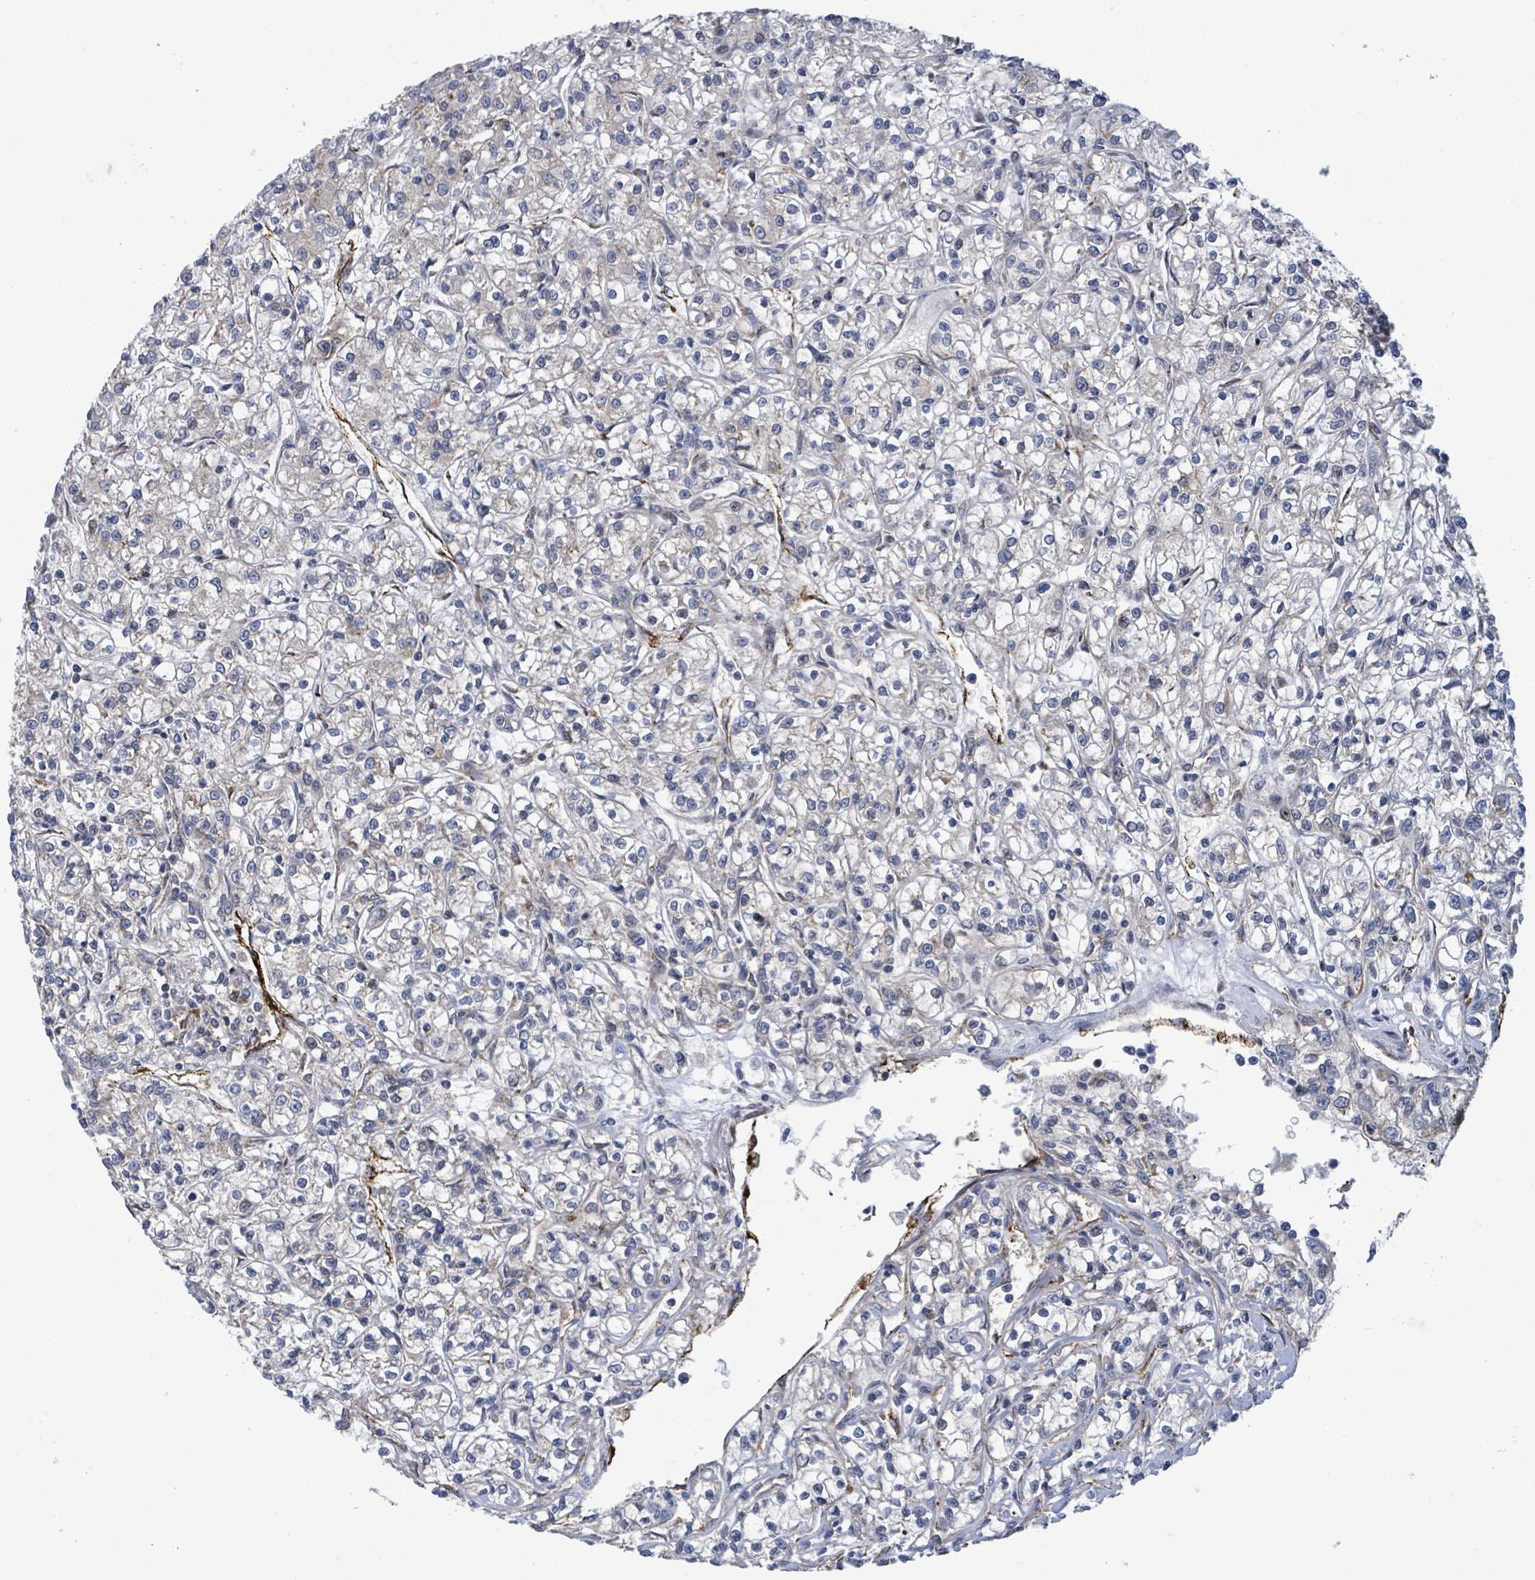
{"staining": {"intensity": "negative", "quantity": "none", "location": "none"}, "tissue": "renal cancer", "cell_type": "Tumor cells", "image_type": "cancer", "snomed": [{"axis": "morphology", "description": "Adenocarcinoma, NOS"}, {"axis": "topography", "description": "Kidney"}], "caption": "Immunohistochemical staining of human adenocarcinoma (renal) reveals no significant positivity in tumor cells. Brightfield microscopy of immunohistochemistry stained with DAB (3,3'-diaminobenzidine) (brown) and hematoxylin (blue), captured at high magnification.", "gene": "NOMO1", "patient": {"sex": "female", "age": 59}}